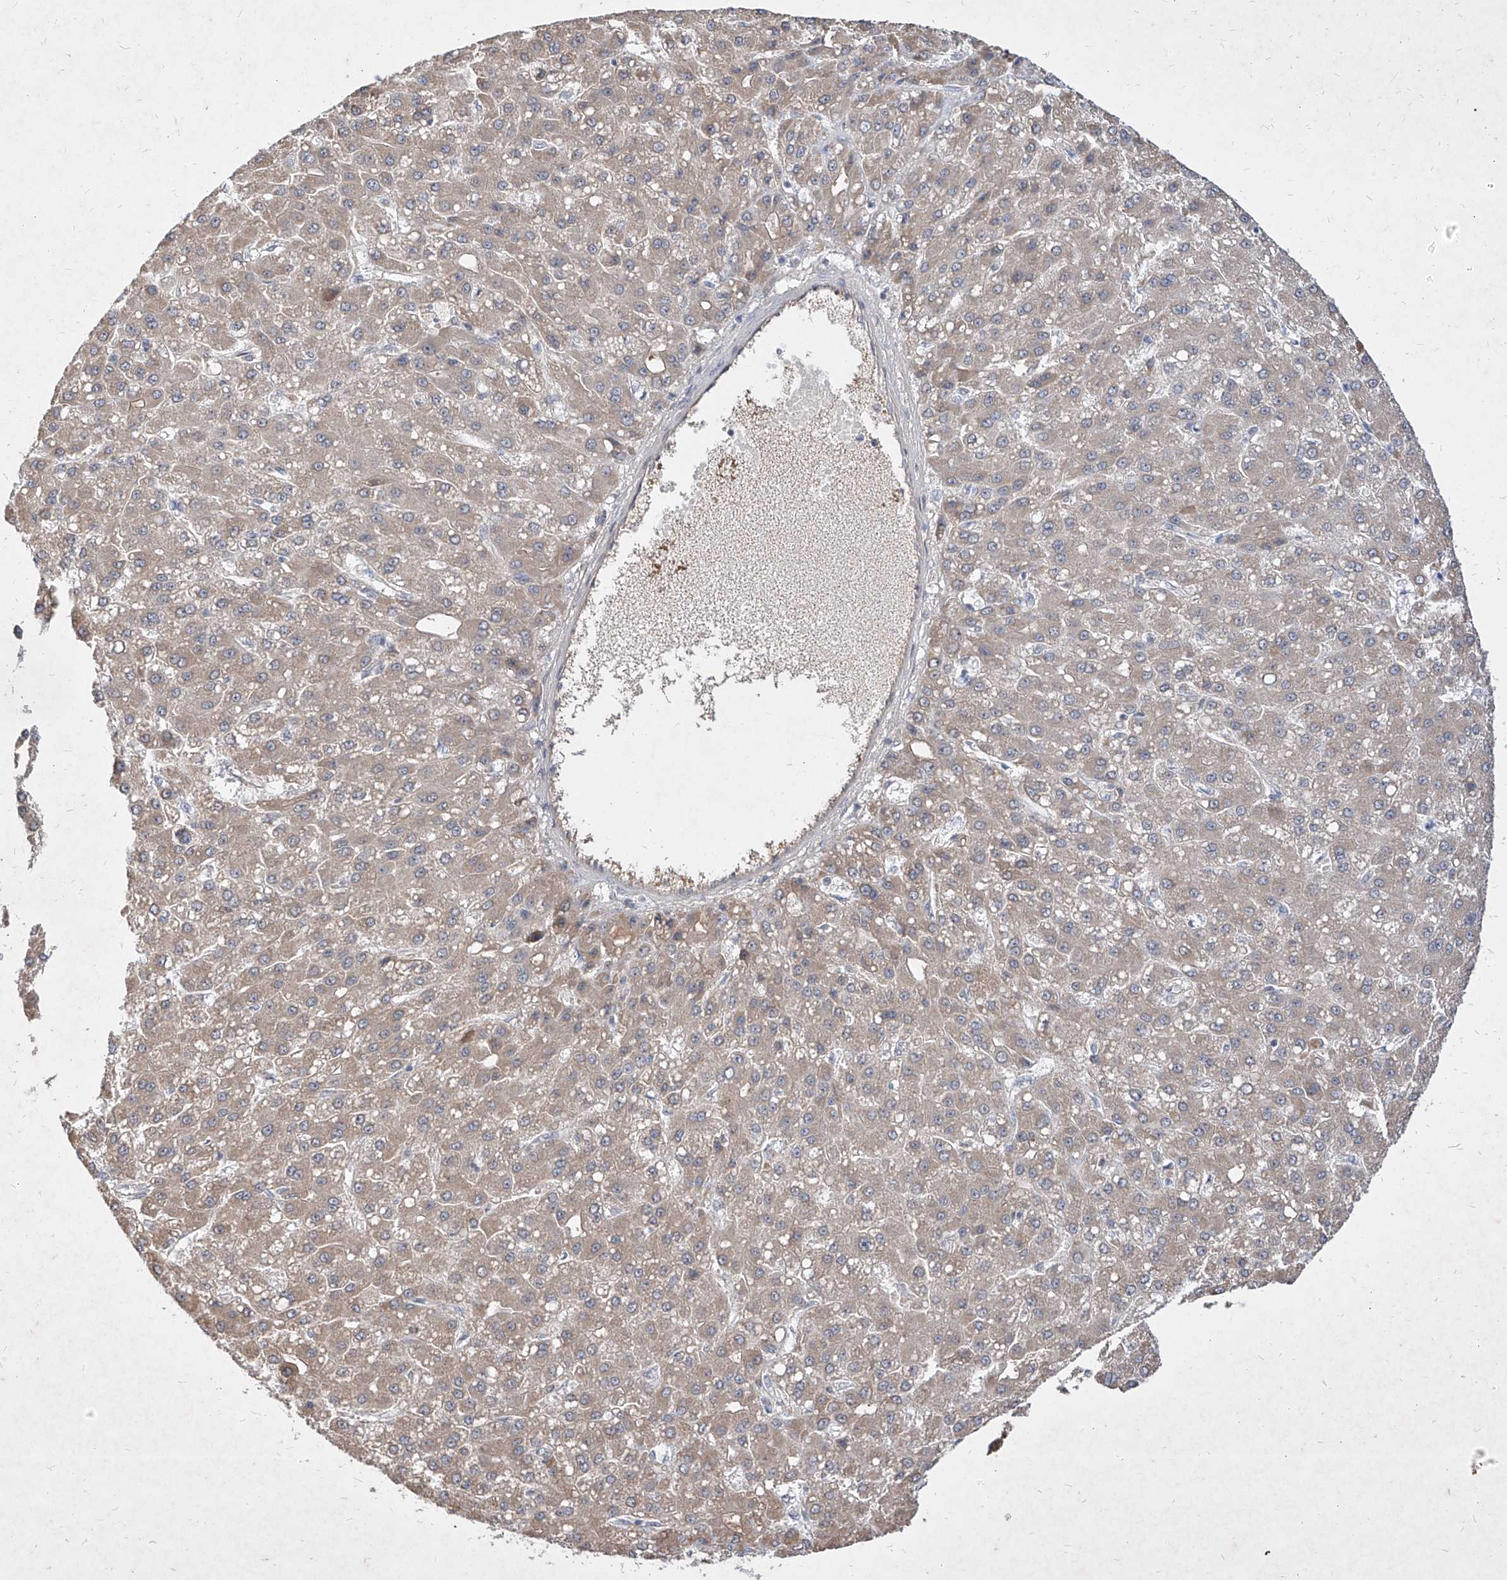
{"staining": {"intensity": "weak", "quantity": ">75%", "location": "cytoplasmic/membranous"}, "tissue": "liver cancer", "cell_type": "Tumor cells", "image_type": "cancer", "snomed": [{"axis": "morphology", "description": "Carcinoma, Hepatocellular, NOS"}, {"axis": "topography", "description": "Liver"}], "caption": "A brown stain highlights weak cytoplasmic/membranous expression of a protein in hepatocellular carcinoma (liver) tumor cells. (DAB (3,3'-diaminobenzidine) IHC with brightfield microscopy, high magnification).", "gene": "C4A", "patient": {"sex": "male", "age": 67}}